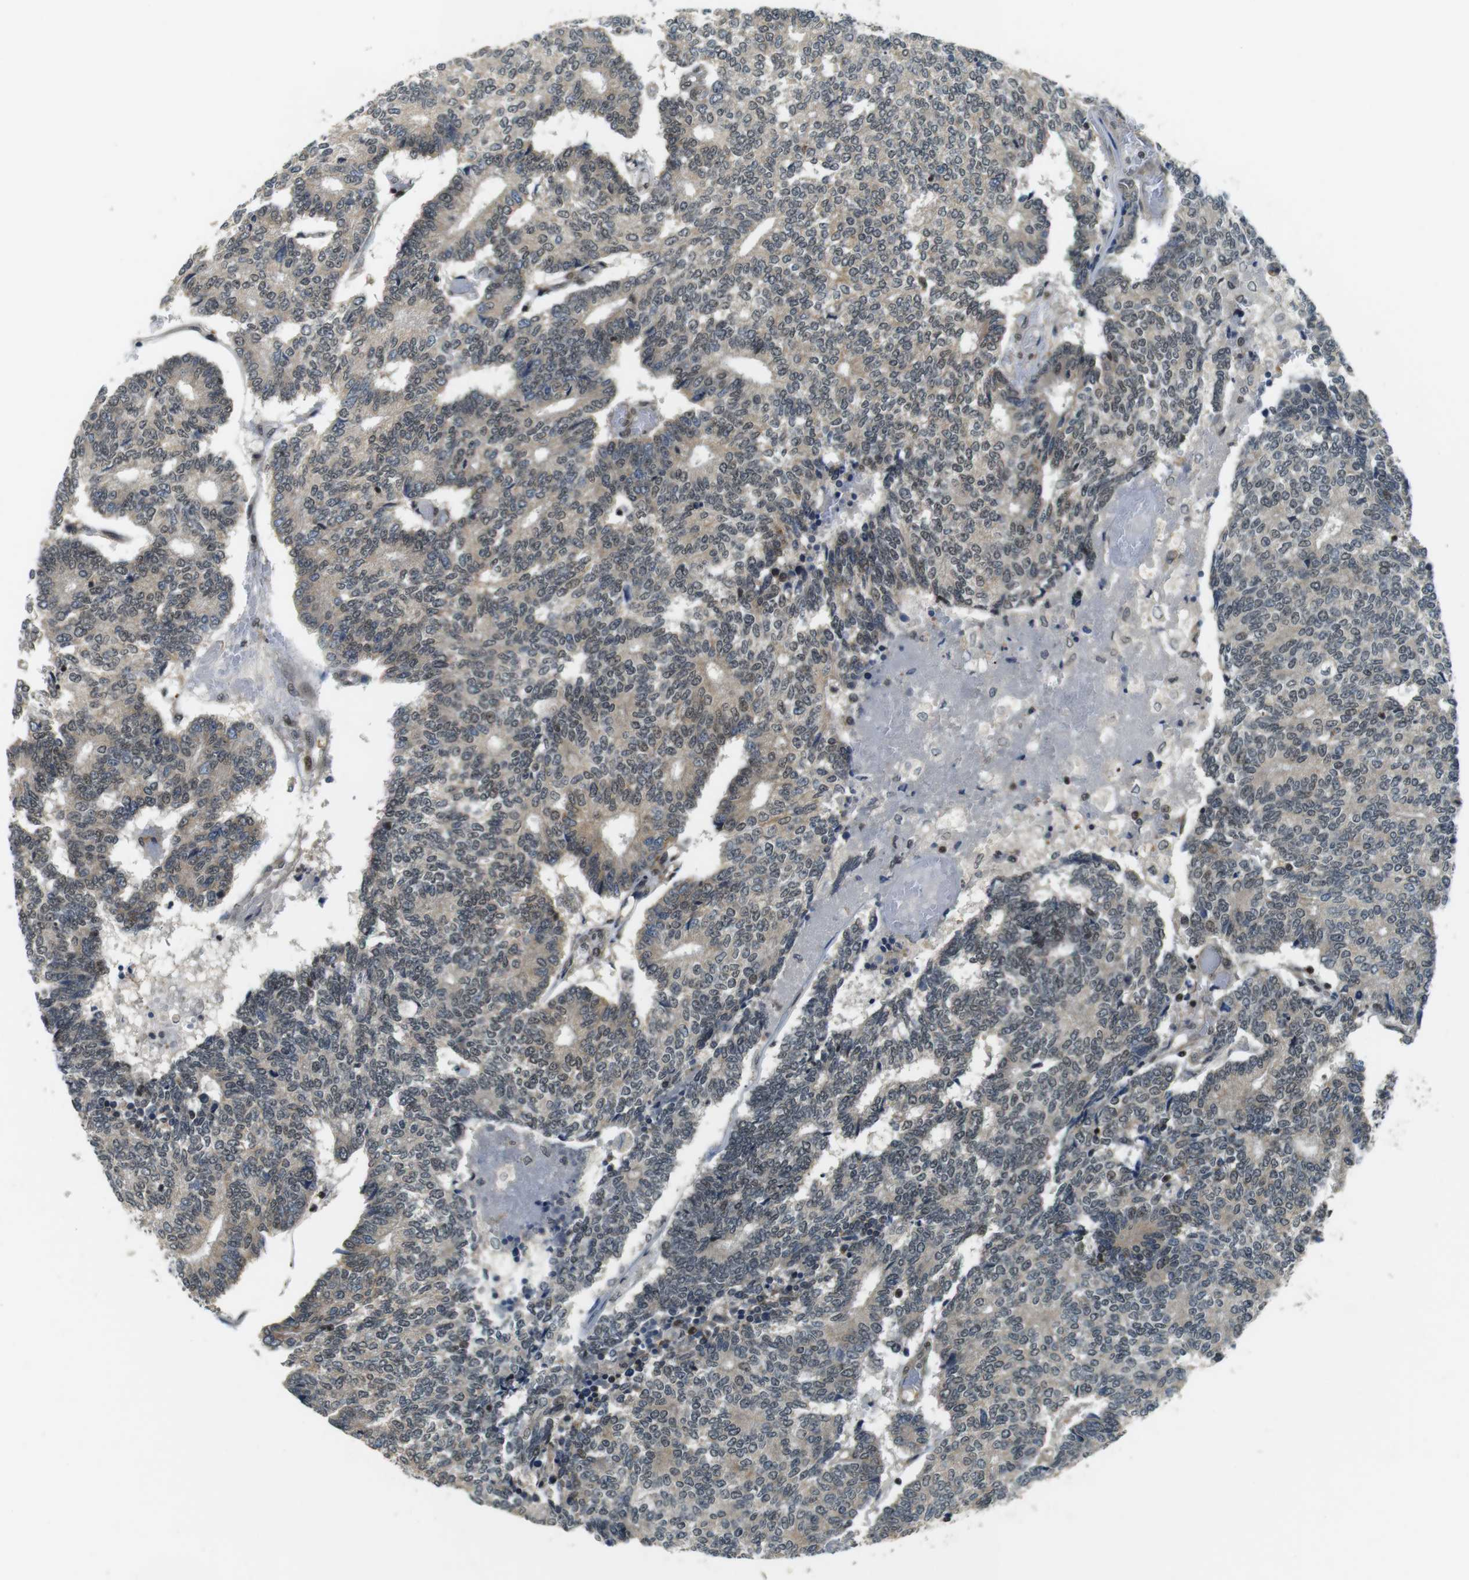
{"staining": {"intensity": "weak", "quantity": ">75%", "location": "cytoplasmic/membranous,nuclear"}, "tissue": "prostate cancer", "cell_type": "Tumor cells", "image_type": "cancer", "snomed": [{"axis": "morphology", "description": "Normal tissue, NOS"}, {"axis": "morphology", "description": "Adenocarcinoma, High grade"}, {"axis": "topography", "description": "Prostate"}, {"axis": "topography", "description": "Seminal veicle"}], "caption": "Protein expression analysis of prostate adenocarcinoma (high-grade) displays weak cytoplasmic/membranous and nuclear expression in approximately >75% of tumor cells.", "gene": "BRD4", "patient": {"sex": "male", "age": 55}}